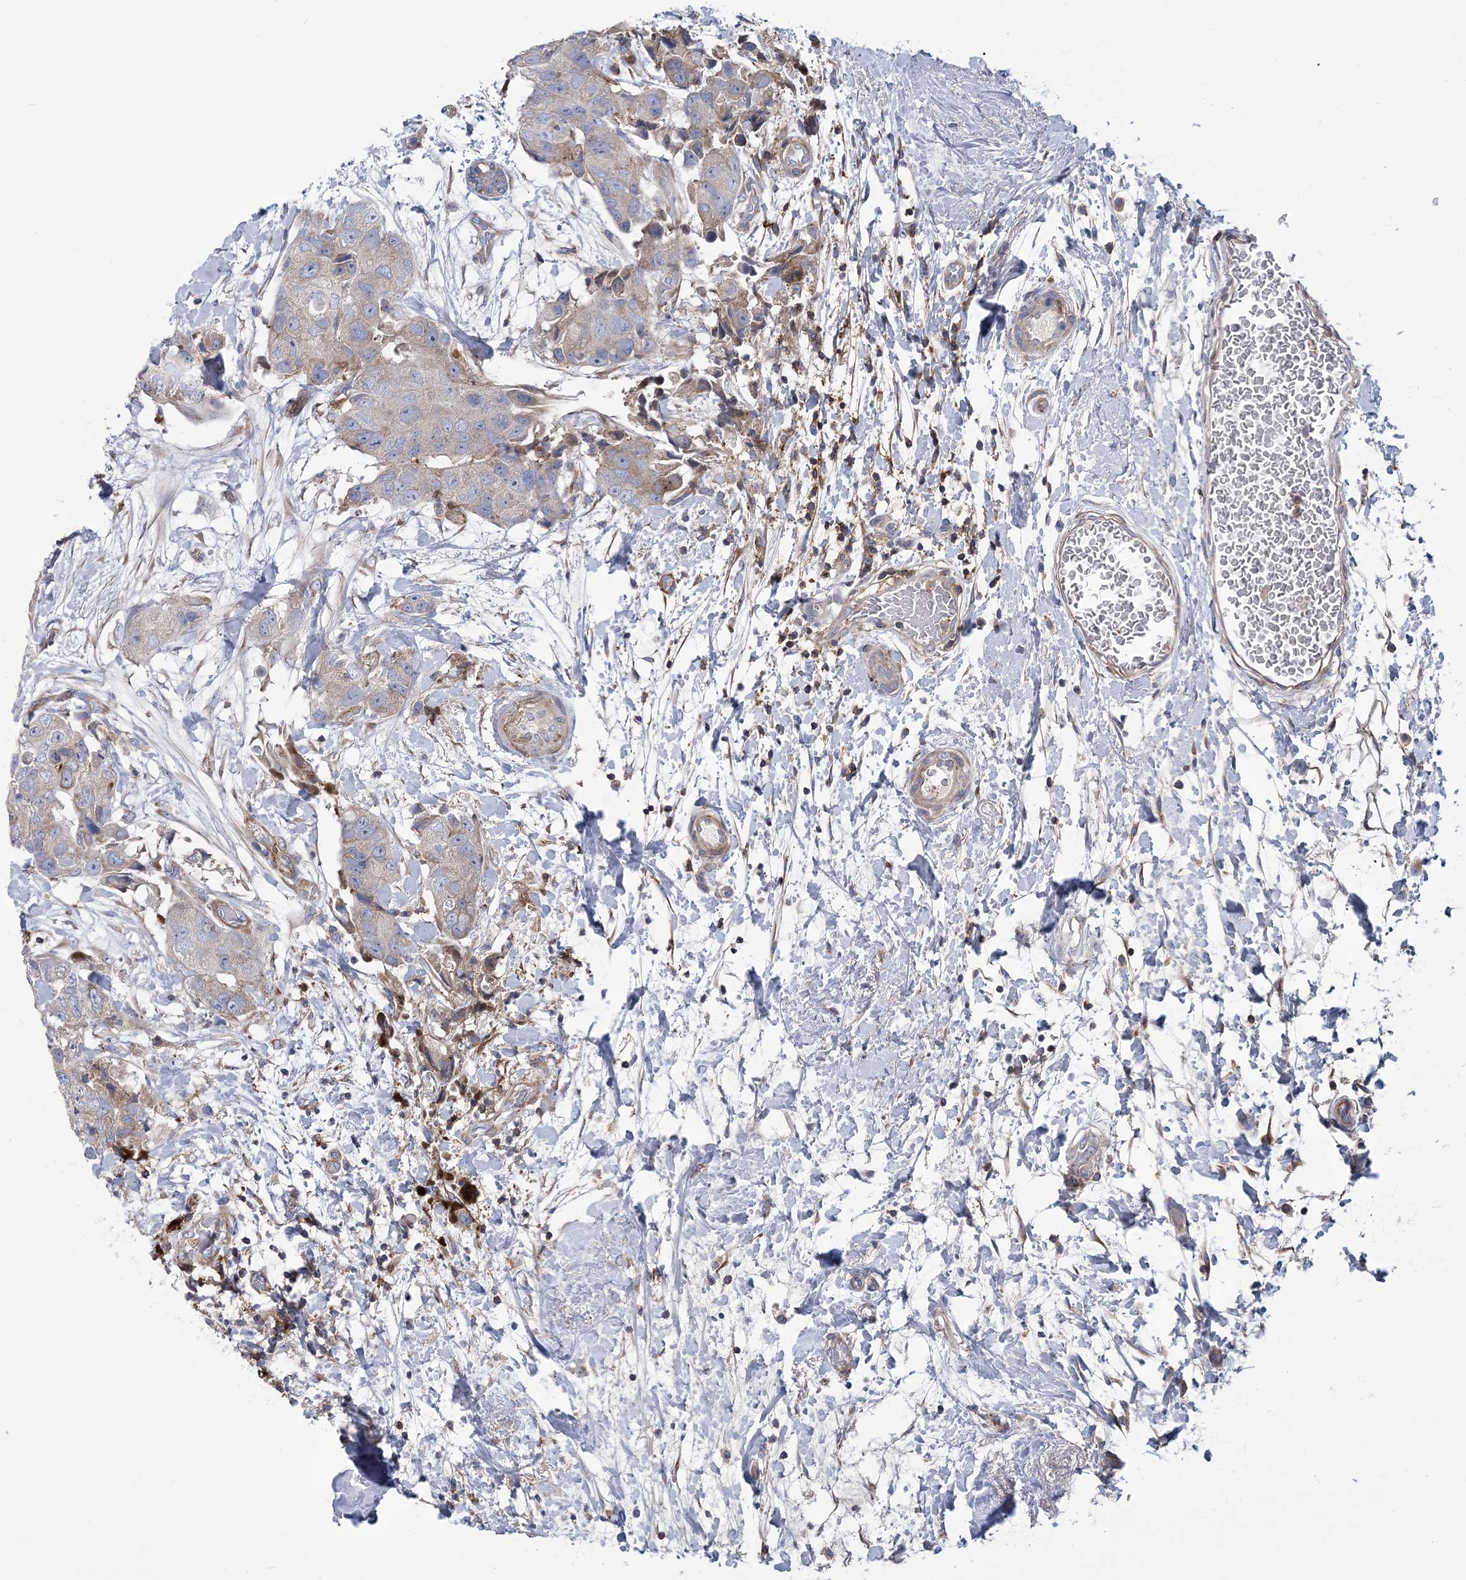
{"staining": {"intensity": "weak", "quantity": "<25%", "location": "cytoplasmic/membranous"}, "tissue": "breast cancer", "cell_type": "Tumor cells", "image_type": "cancer", "snomed": [{"axis": "morphology", "description": "Duct carcinoma"}, {"axis": "topography", "description": "Breast"}], "caption": "High power microscopy photomicrograph of an IHC photomicrograph of breast cancer (infiltrating ductal carcinoma), revealing no significant positivity in tumor cells.", "gene": "ARSJ", "patient": {"sex": "female", "age": 62}}